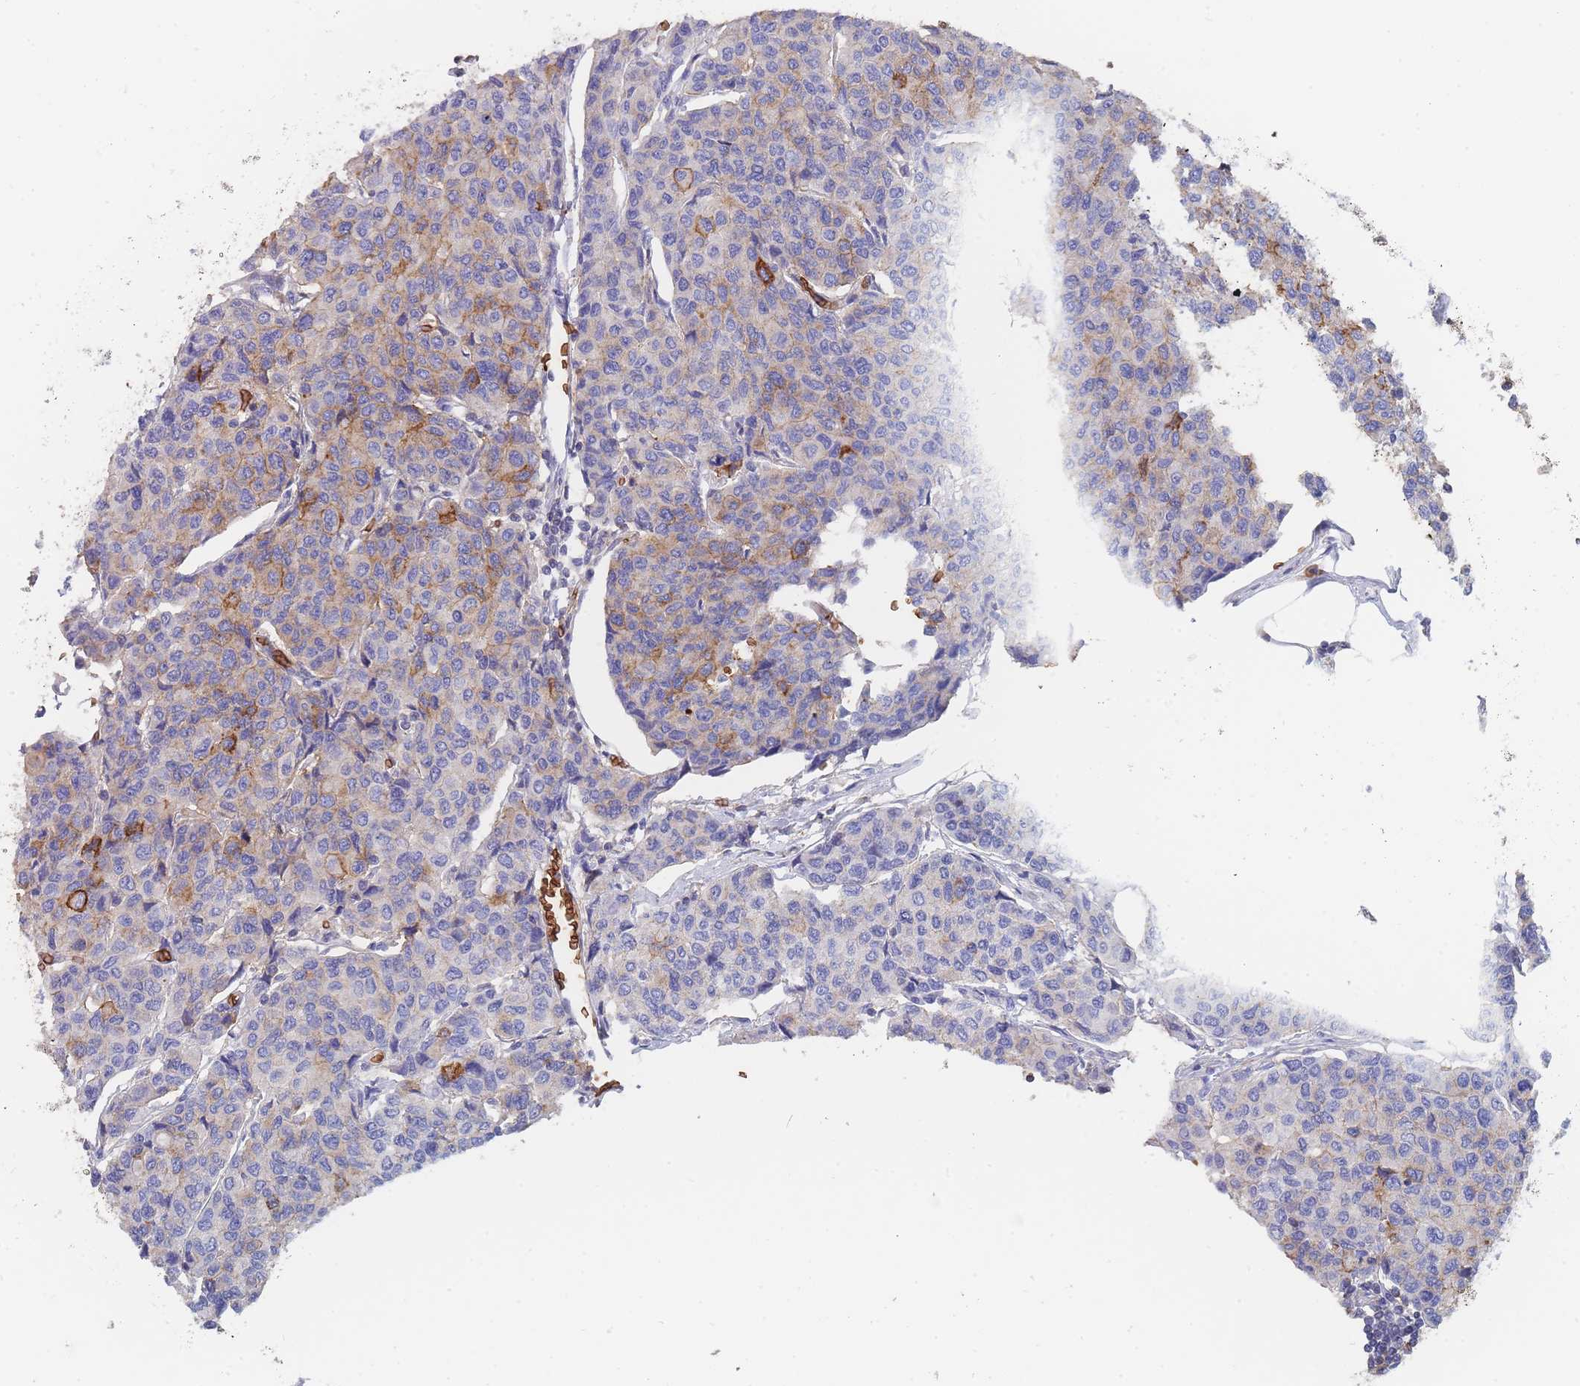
{"staining": {"intensity": "moderate", "quantity": "<25%", "location": "cytoplasmic/membranous"}, "tissue": "breast cancer", "cell_type": "Tumor cells", "image_type": "cancer", "snomed": [{"axis": "morphology", "description": "Duct carcinoma"}, {"axis": "topography", "description": "Breast"}], "caption": "Immunohistochemistry staining of breast cancer, which demonstrates low levels of moderate cytoplasmic/membranous staining in approximately <25% of tumor cells indicating moderate cytoplasmic/membranous protein positivity. The staining was performed using DAB (brown) for protein detection and nuclei were counterstained in hematoxylin (blue).", "gene": "SLC2A1", "patient": {"sex": "female", "age": 55}}